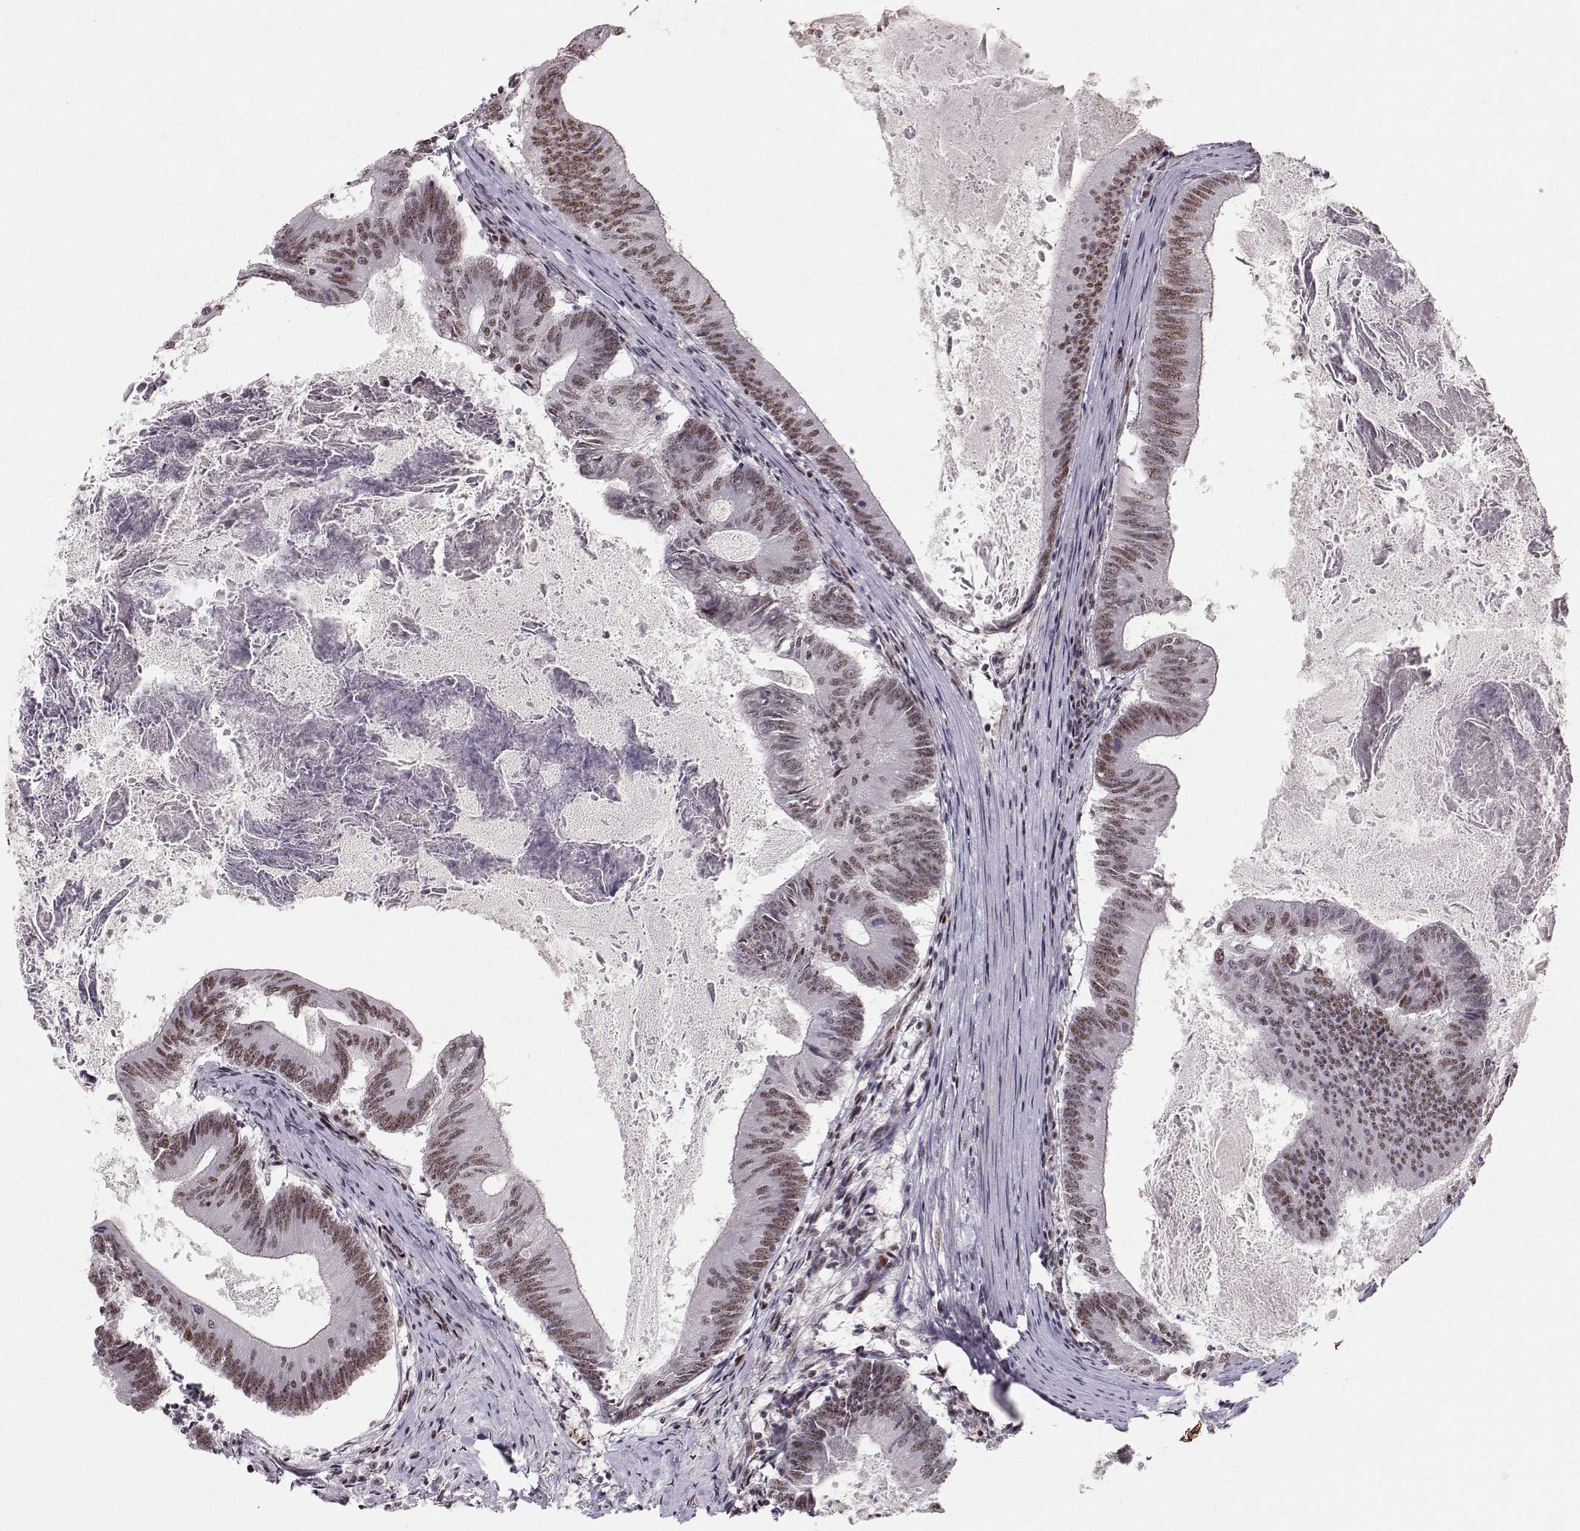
{"staining": {"intensity": "strong", "quantity": ">75%", "location": "nuclear"}, "tissue": "colorectal cancer", "cell_type": "Tumor cells", "image_type": "cancer", "snomed": [{"axis": "morphology", "description": "Adenocarcinoma, NOS"}, {"axis": "topography", "description": "Colon"}], "caption": "Immunohistochemical staining of colorectal adenocarcinoma displays high levels of strong nuclear protein positivity in approximately >75% of tumor cells.", "gene": "SNAPC2", "patient": {"sex": "female", "age": 70}}